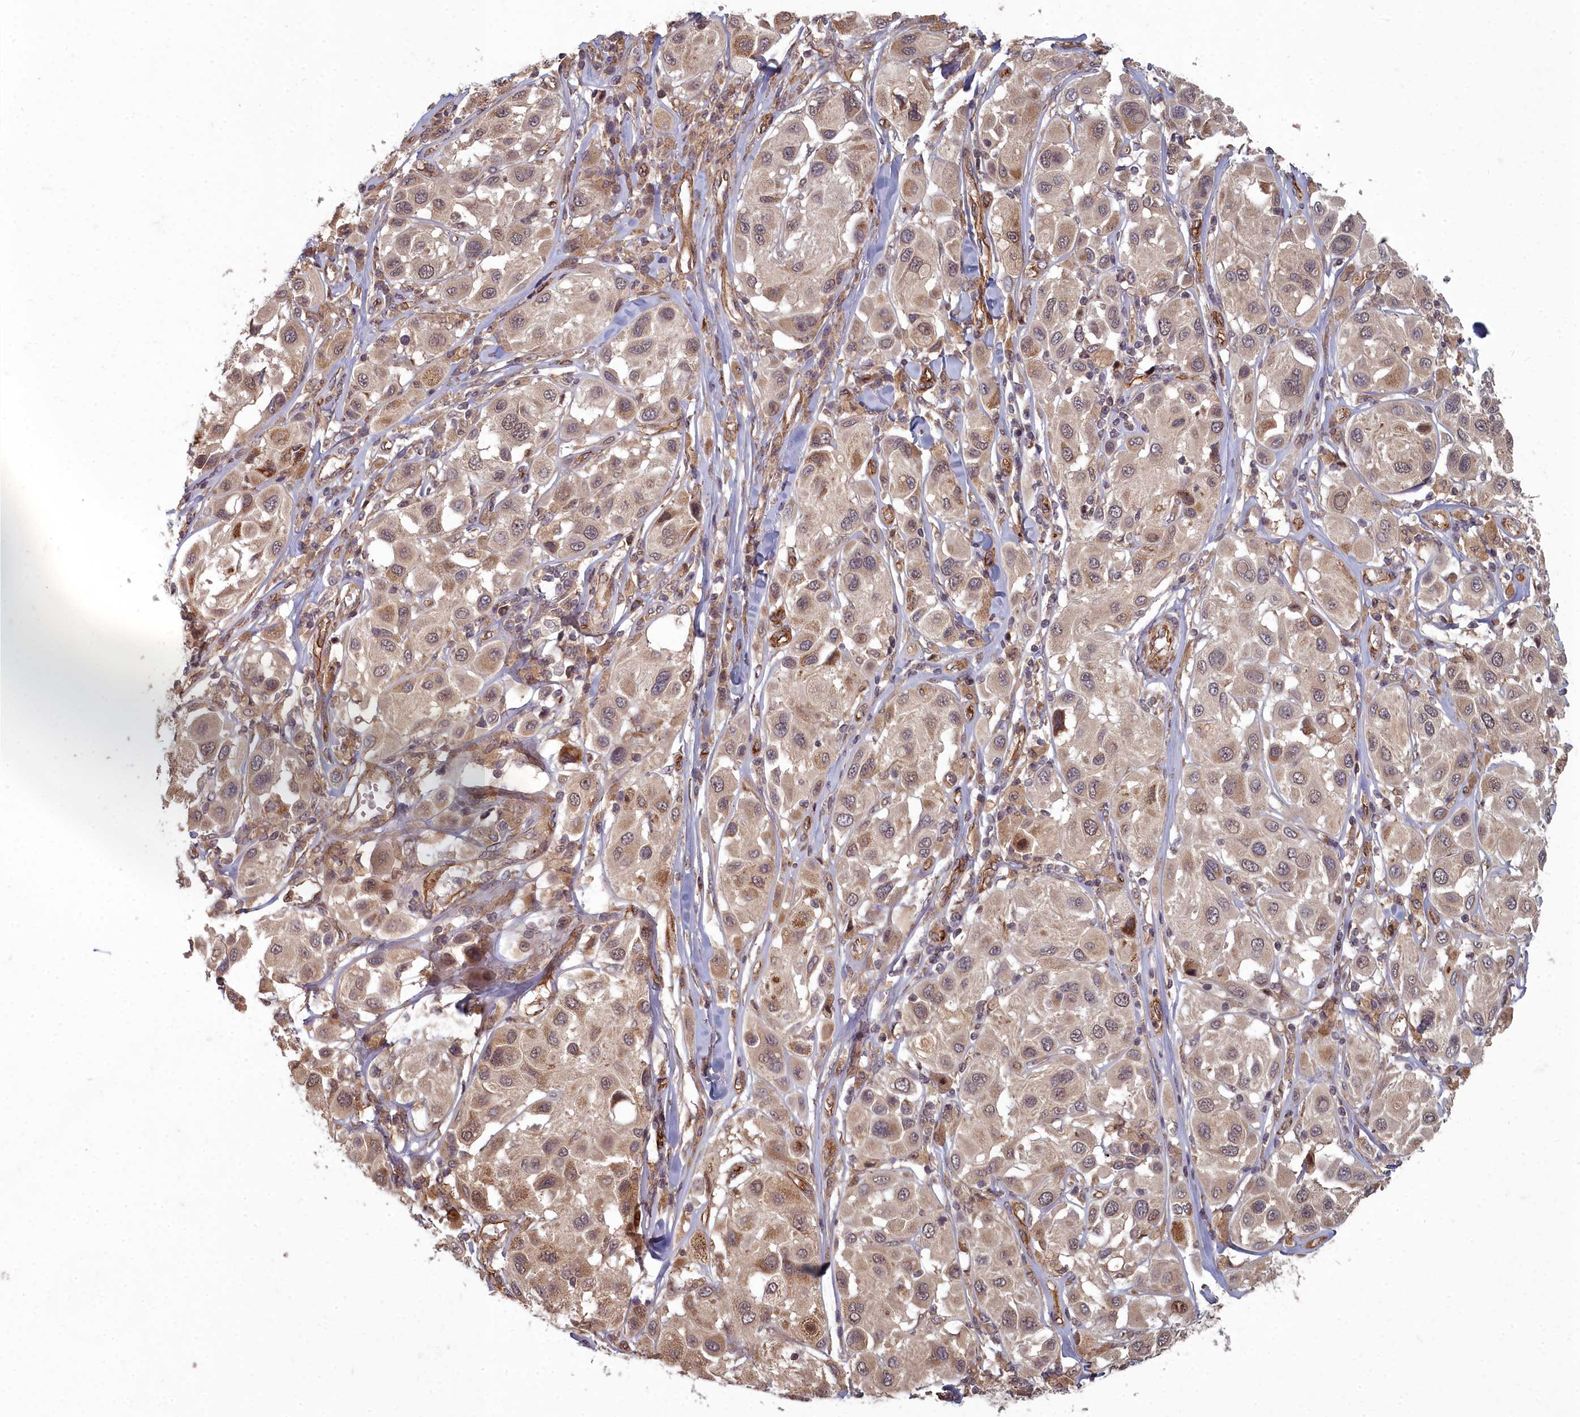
{"staining": {"intensity": "moderate", "quantity": ">75%", "location": "cytoplasmic/membranous,nuclear"}, "tissue": "melanoma", "cell_type": "Tumor cells", "image_type": "cancer", "snomed": [{"axis": "morphology", "description": "Malignant melanoma, Metastatic site"}, {"axis": "topography", "description": "Skin"}], "caption": "Melanoma tissue exhibits moderate cytoplasmic/membranous and nuclear positivity in about >75% of tumor cells", "gene": "TSPYL4", "patient": {"sex": "male", "age": 41}}